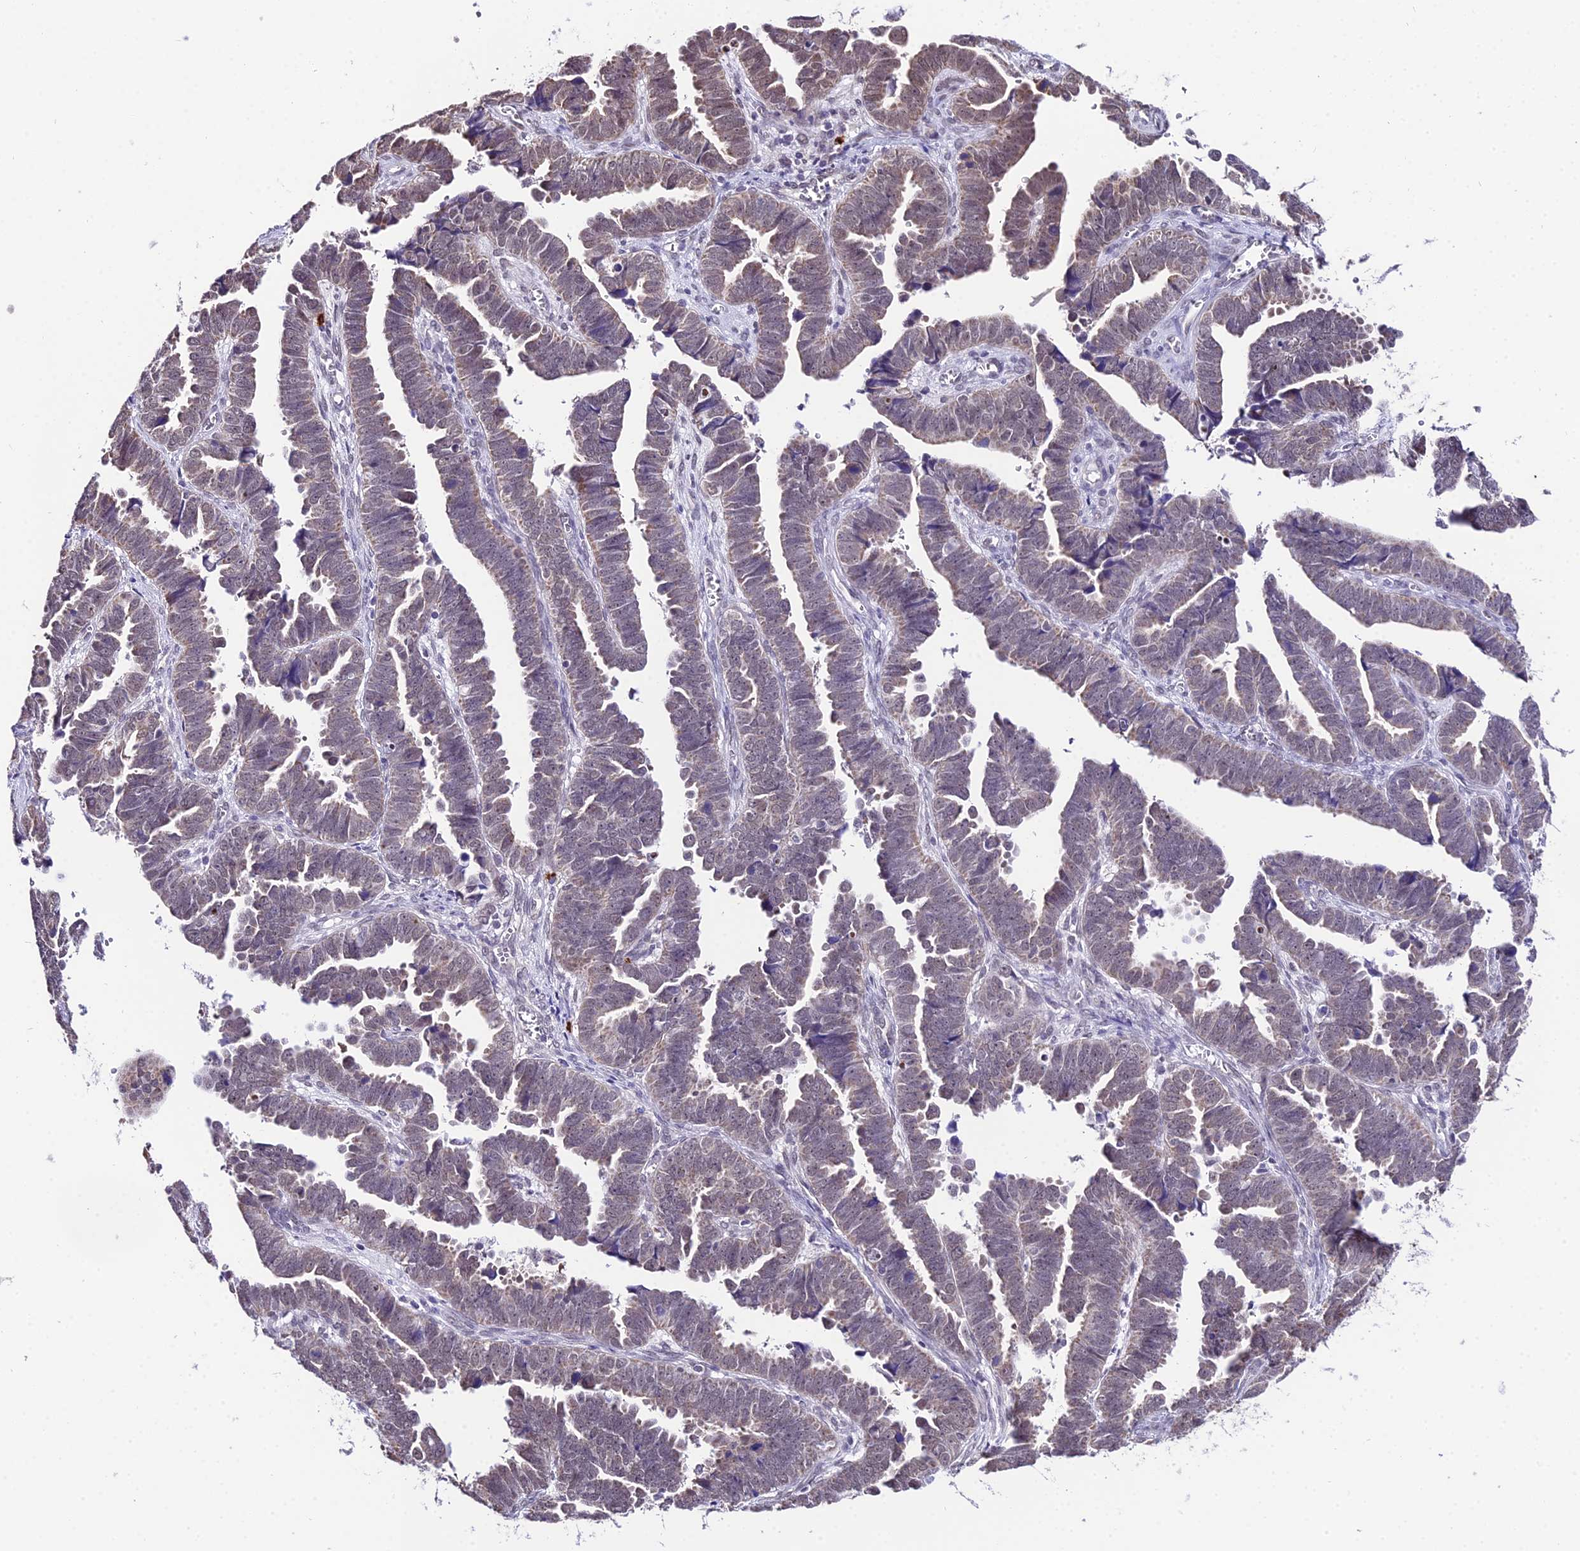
{"staining": {"intensity": "weak", "quantity": "<25%", "location": "cytoplasmic/membranous"}, "tissue": "endometrial cancer", "cell_type": "Tumor cells", "image_type": "cancer", "snomed": [{"axis": "morphology", "description": "Adenocarcinoma, NOS"}, {"axis": "topography", "description": "Endometrium"}], "caption": "Tumor cells are negative for brown protein staining in endometrial cancer (adenocarcinoma). (DAB (3,3'-diaminobenzidine) IHC visualized using brightfield microscopy, high magnification).", "gene": "POLR2I", "patient": {"sex": "female", "age": 75}}